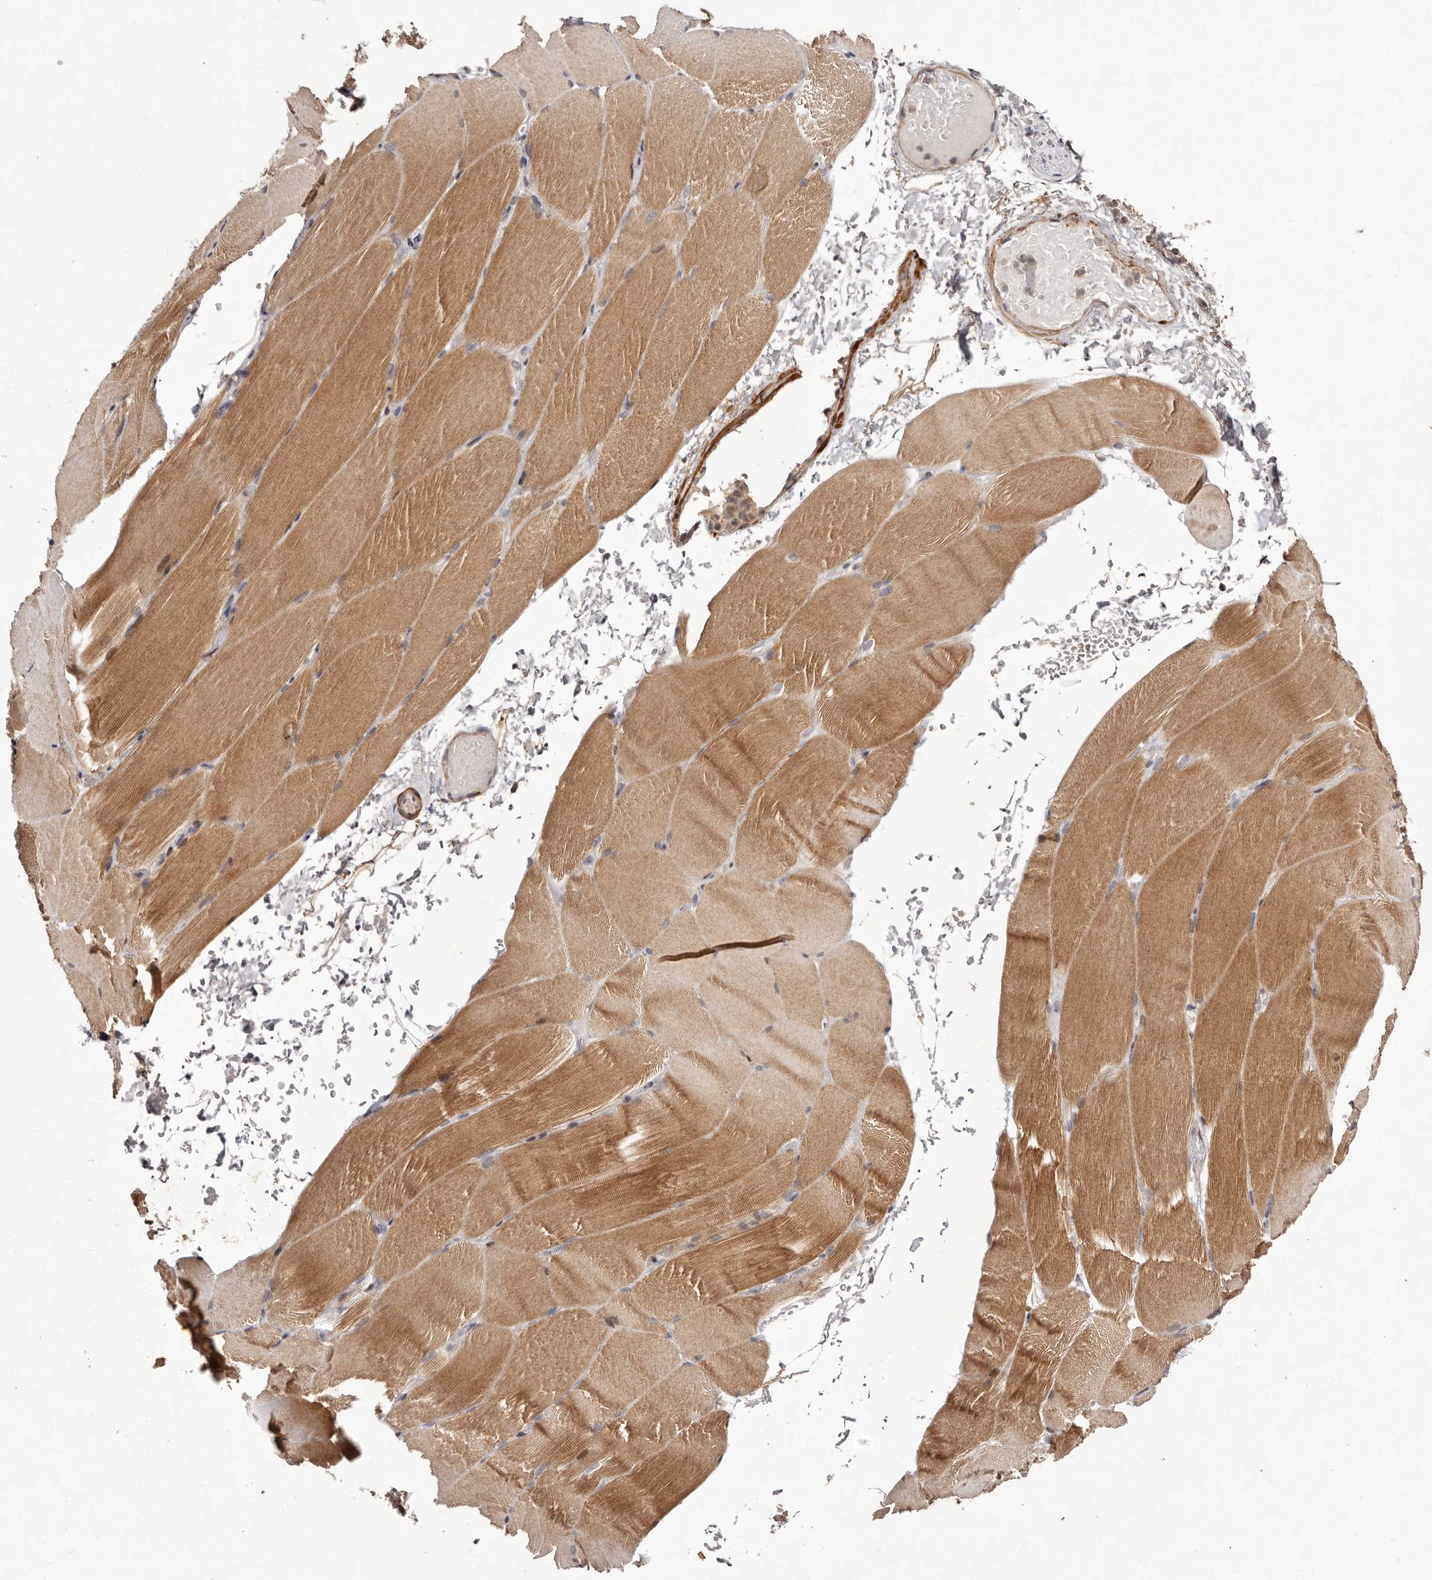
{"staining": {"intensity": "moderate", "quantity": "25%-75%", "location": "cytoplasmic/membranous"}, "tissue": "skeletal muscle", "cell_type": "Myocytes", "image_type": "normal", "snomed": [{"axis": "morphology", "description": "Normal tissue, NOS"}, {"axis": "topography", "description": "Skeletal muscle"}, {"axis": "topography", "description": "Parathyroid gland"}], "caption": "Moderate cytoplasmic/membranous positivity for a protein is seen in approximately 25%-75% of myocytes of benign skeletal muscle using immunohistochemistry.", "gene": "FBXO5", "patient": {"sex": "female", "age": 37}}